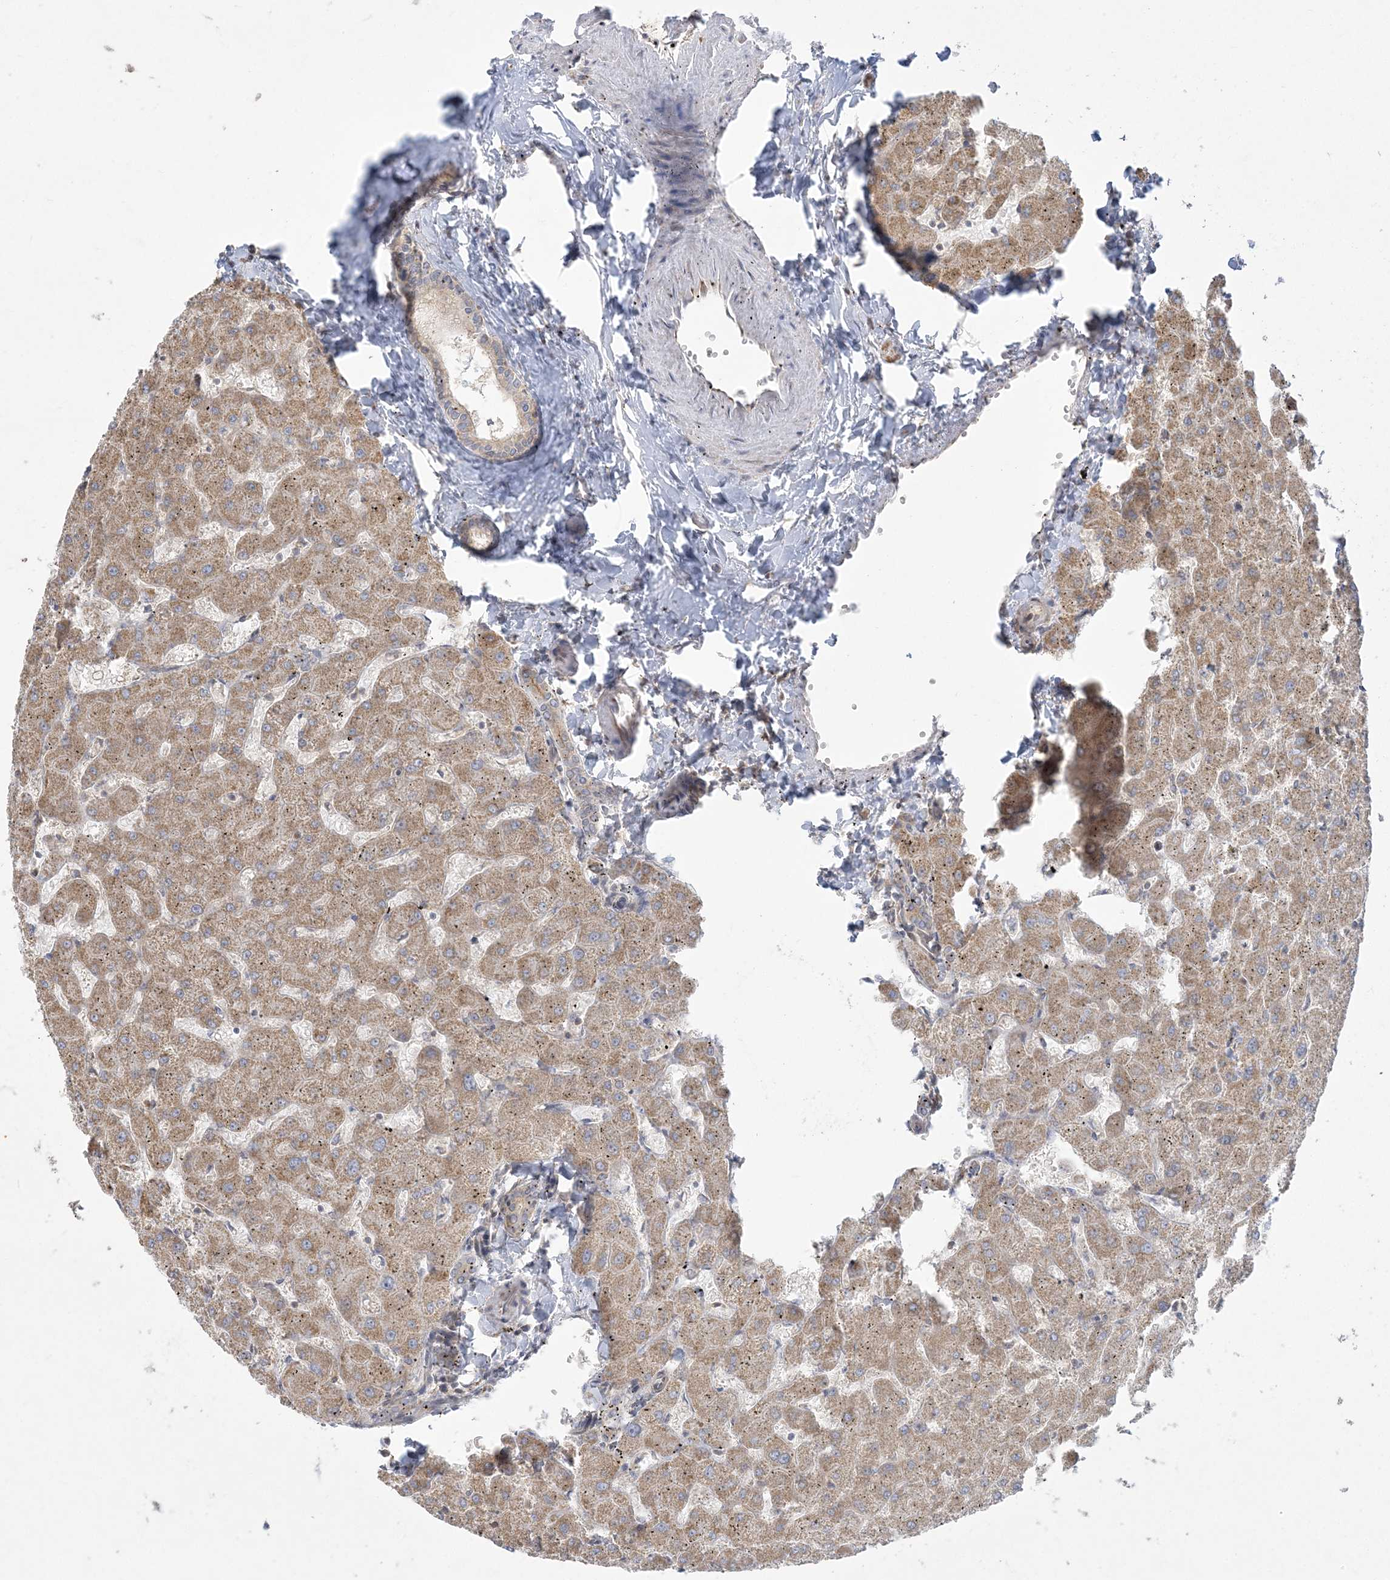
{"staining": {"intensity": "weak", "quantity": "25%-75%", "location": "cytoplasmic/membranous"}, "tissue": "liver", "cell_type": "Cholangiocytes", "image_type": "normal", "snomed": [{"axis": "morphology", "description": "Normal tissue, NOS"}, {"axis": "topography", "description": "Liver"}], "caption": "This image exhibits immunohistochemistry (IHC) staining of benign human liver, with low weak cytoplasmic/membranous expression in about 25%-75% of cholangiocytes.", "gene": "ZC3H6", "patient": {"sex": "female", "age": 63}}